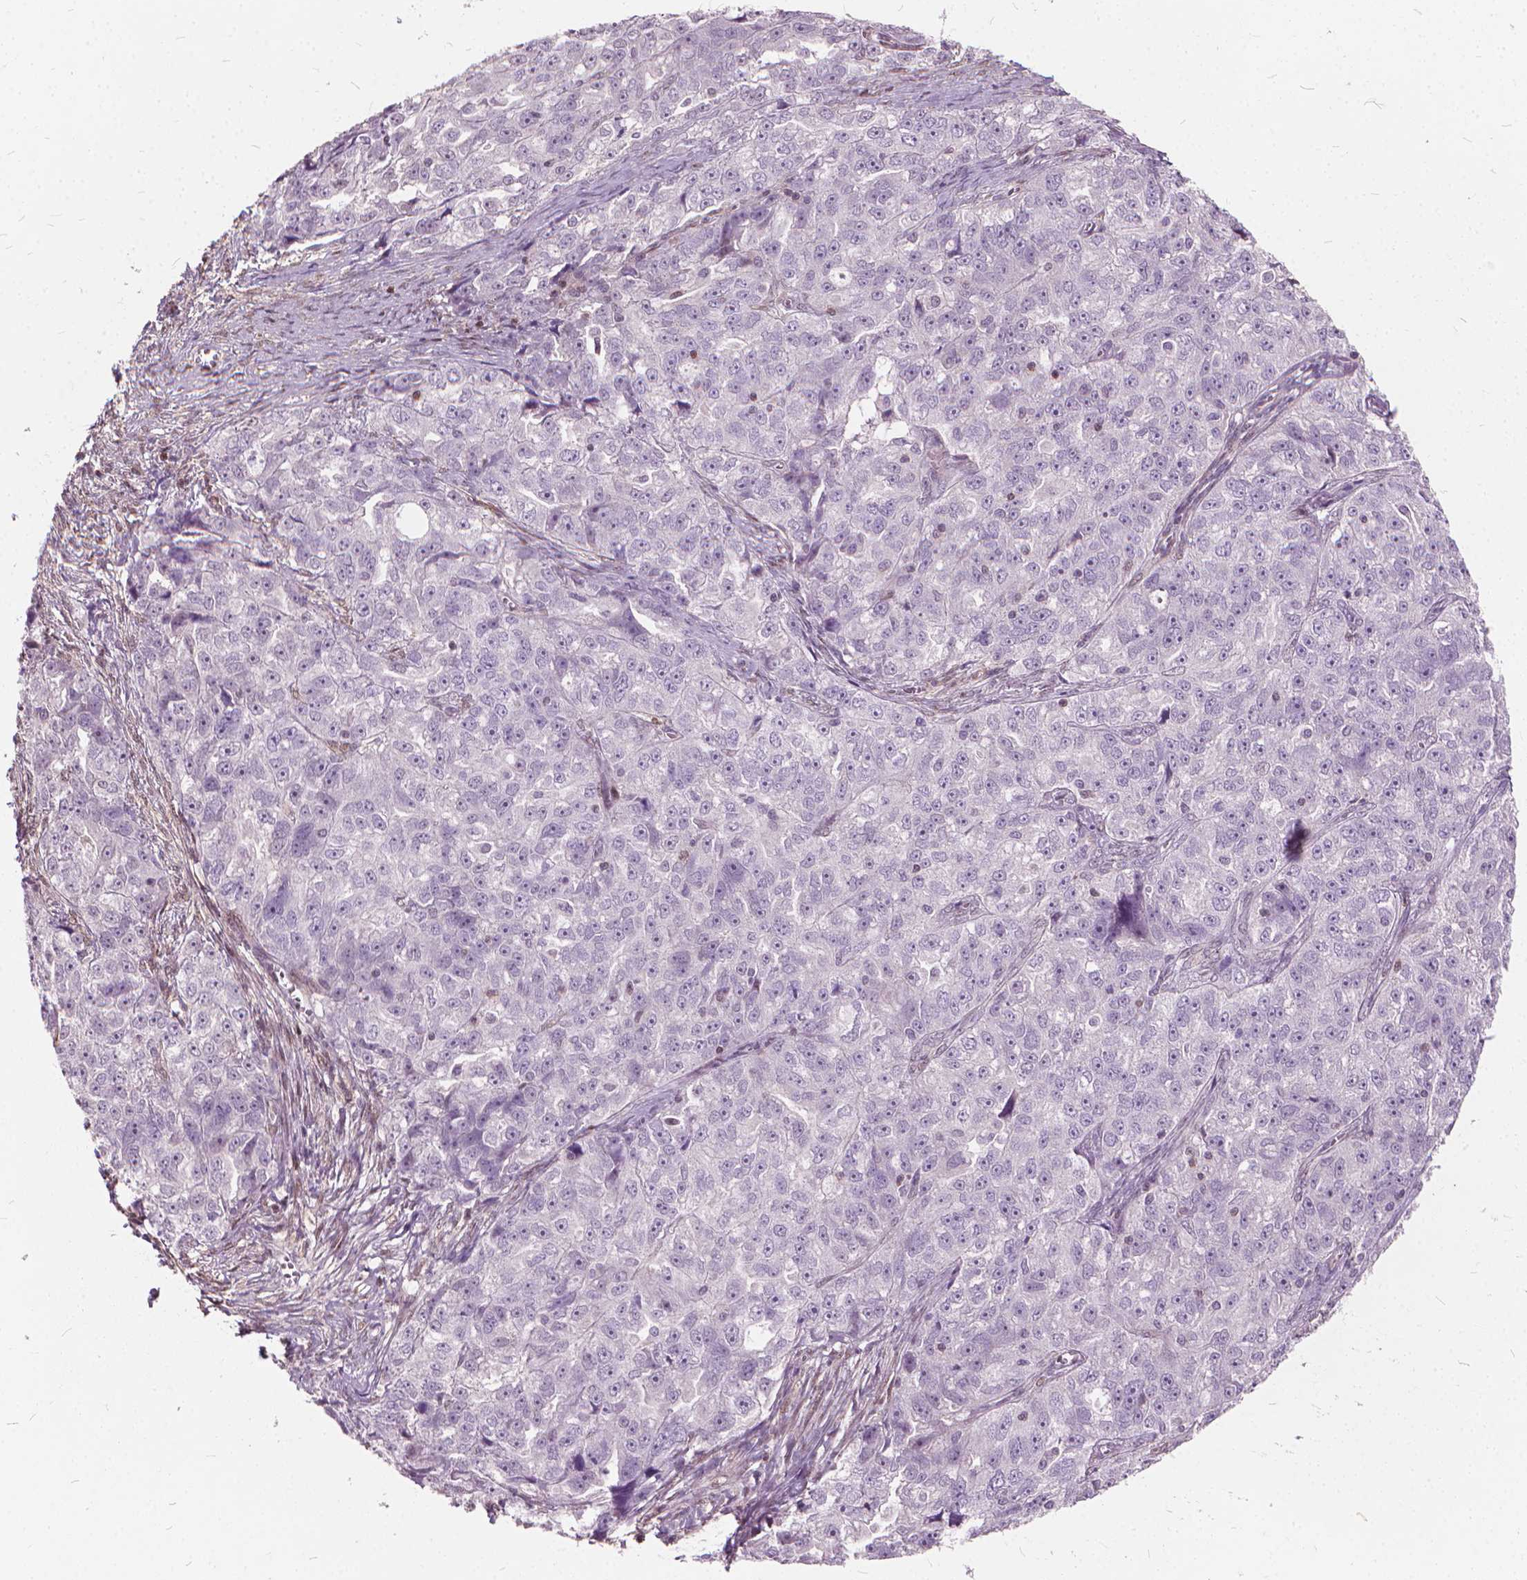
{"staining": {"intensity": "negative", "quantity": "none", "location": "none"}, "tissue": "ovarian cancer", "cell_type": "Tumor cells", "image_type": "cancer", "snomed": [{"axis": "morphology", "description": "Cystadenocarcinoma, serous, NOS"}, {"axis": "topography", "description": "Ovary"}], "caption": "Tumor cells show no significant protein expression in ovarian cancer.", "gene": "STAT5B", "patient": {"sex": "female", "age": 51}}